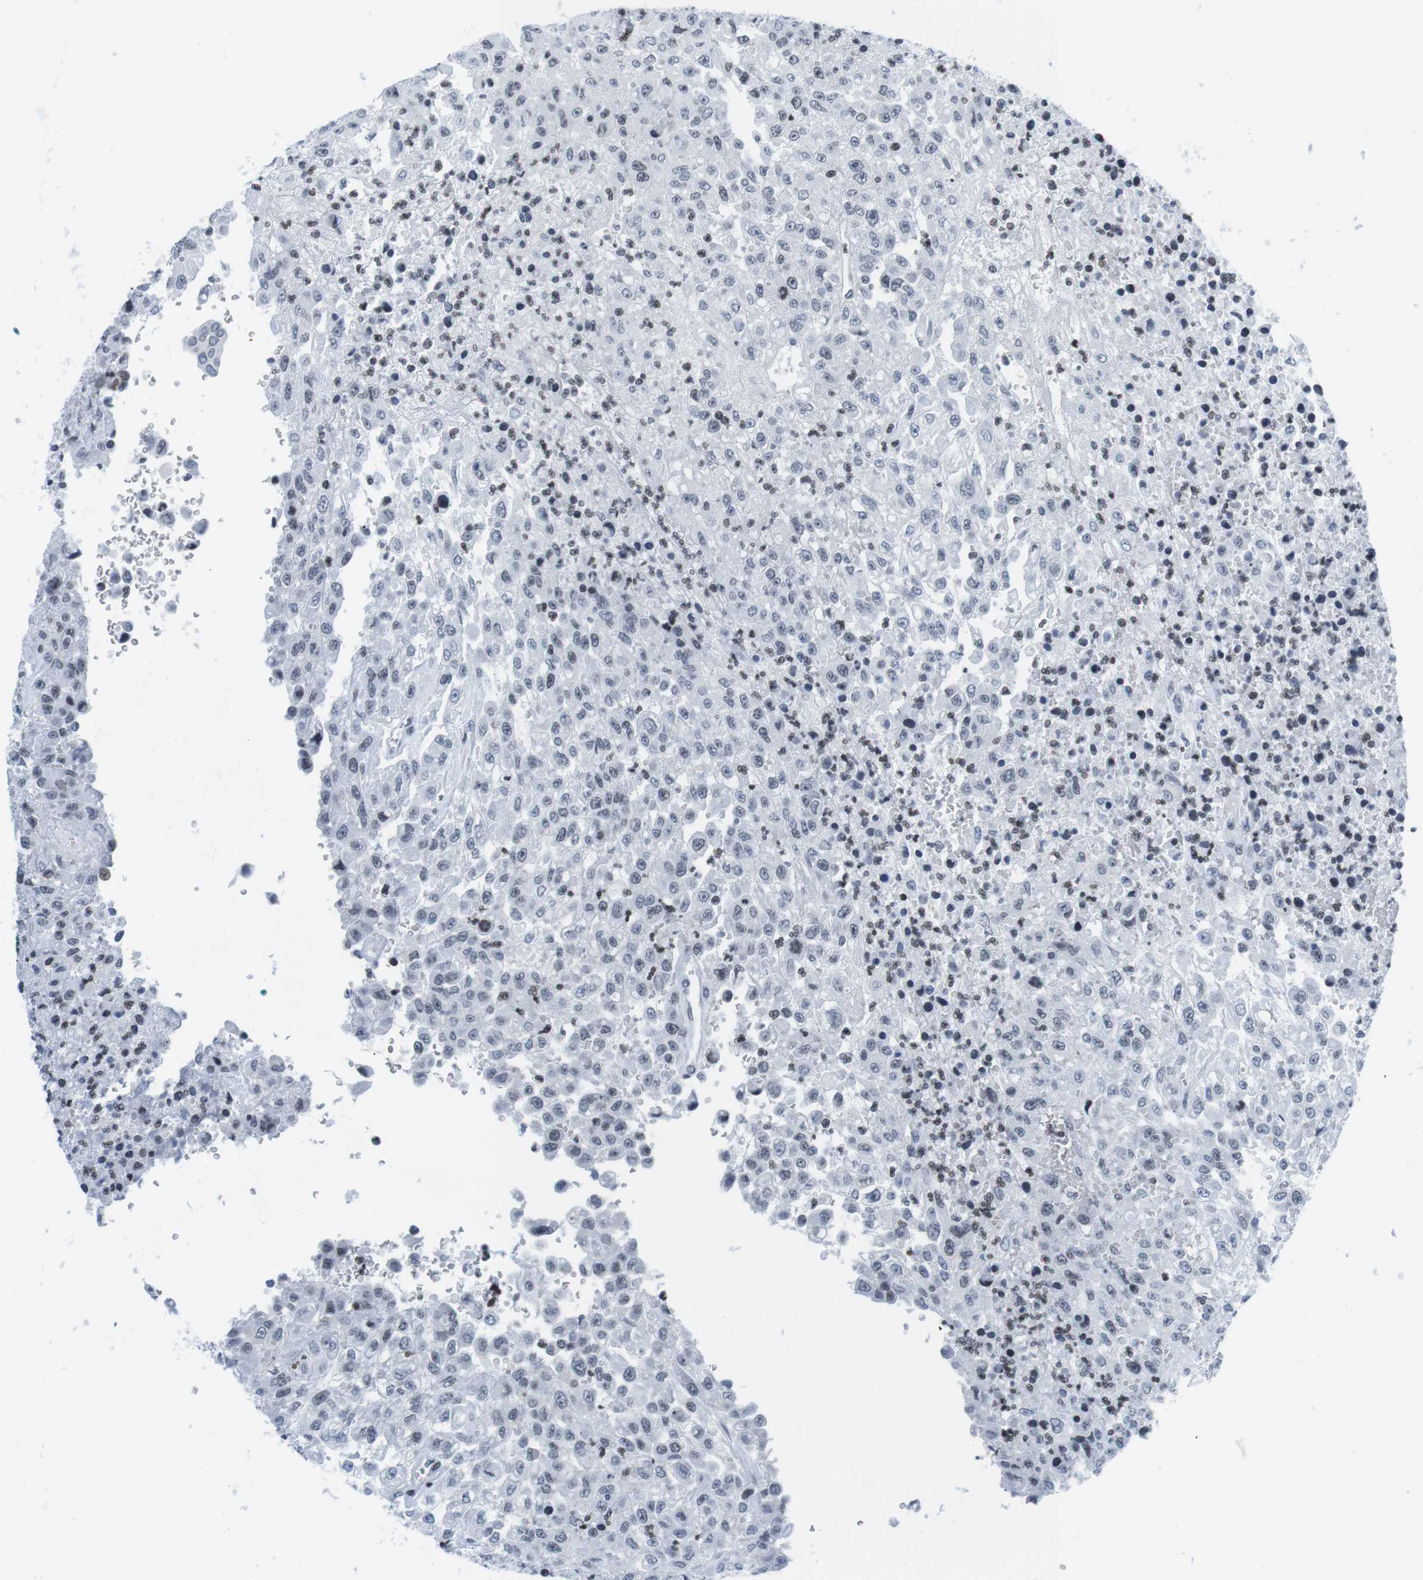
{"staining": {"intensity": "negative", "quantity": "none", "location": "none"}, "tissue": "urothelial cancer", "cell_type": "Tumor cells", "image_type": "cancer", "snomed": [{"axis": "morphology", "description": "Urothelial carcinoma, High grade"}, {"axis": "topography", "description": "Urinary bladder"}], "caption": "An immunohistochemistry (IHC) micrograph of urothelial cancer is shown. There is no staining in tumor cells of urothelial cancer. The staining is performed using DAB brown chromogen with nuclei counter-stained in using hematoxylin.", "gene": "E2F2", "patient": {"sex": "male", "age": 46}}